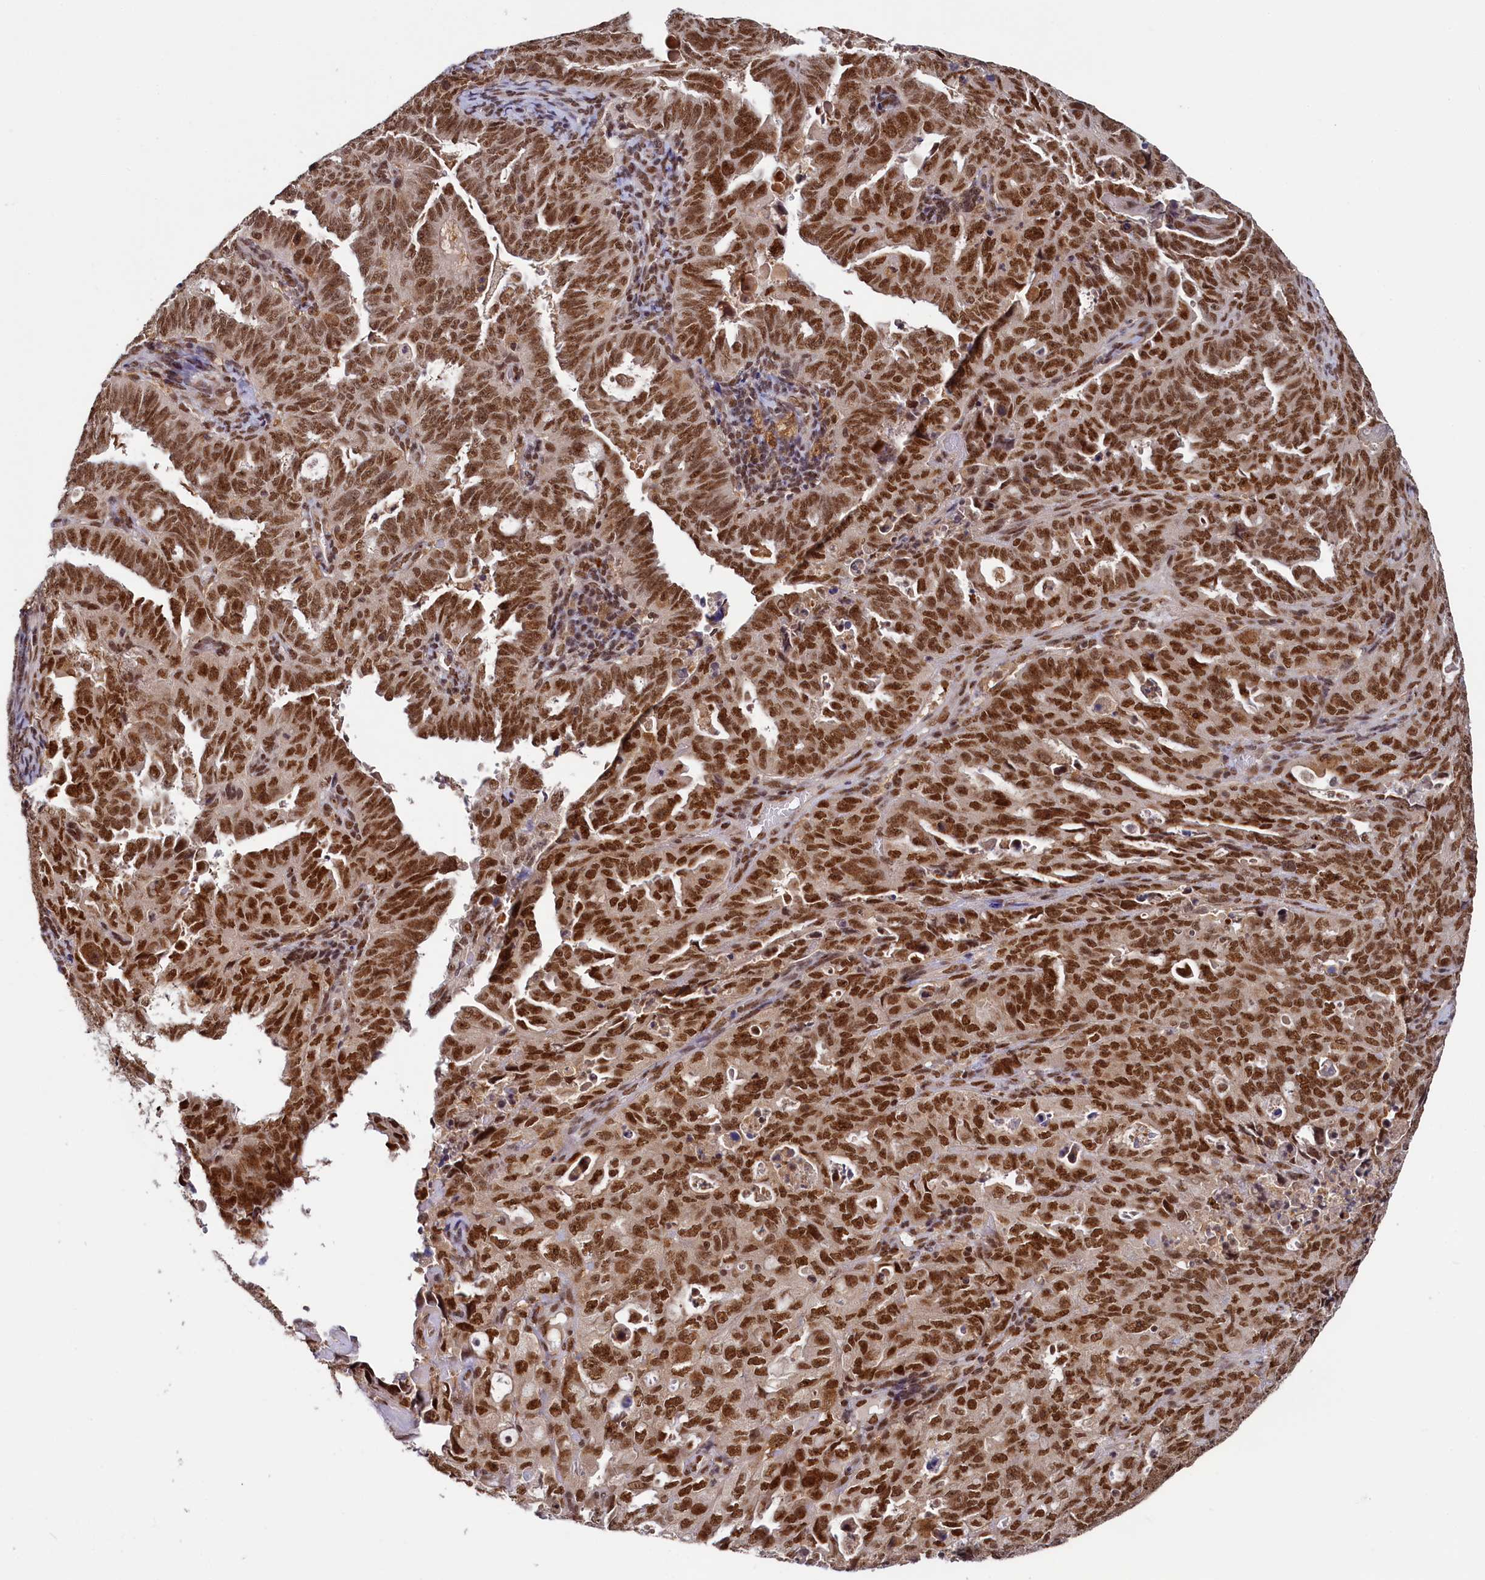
{"staining": {"intensity": "strong", "quantity": ">75%", "location": "nuclear"}, "tissue": "endometrial cancer", "cell_type": "Tumor cells", "image_type": "cancer", "snomed": [{"axis": "morphology", "description": "Adenocarcinoma, NOS"}, {"axis": "topography", "description": "Endometrium"}], "caption": "Tumor cells reveal high levels of strong nuclear staining in approximately >75% of cells in human adenocarcinoma (endometrial).", "gene": "PPHLN1", "patient": {"sex": "female", "age": 65}}